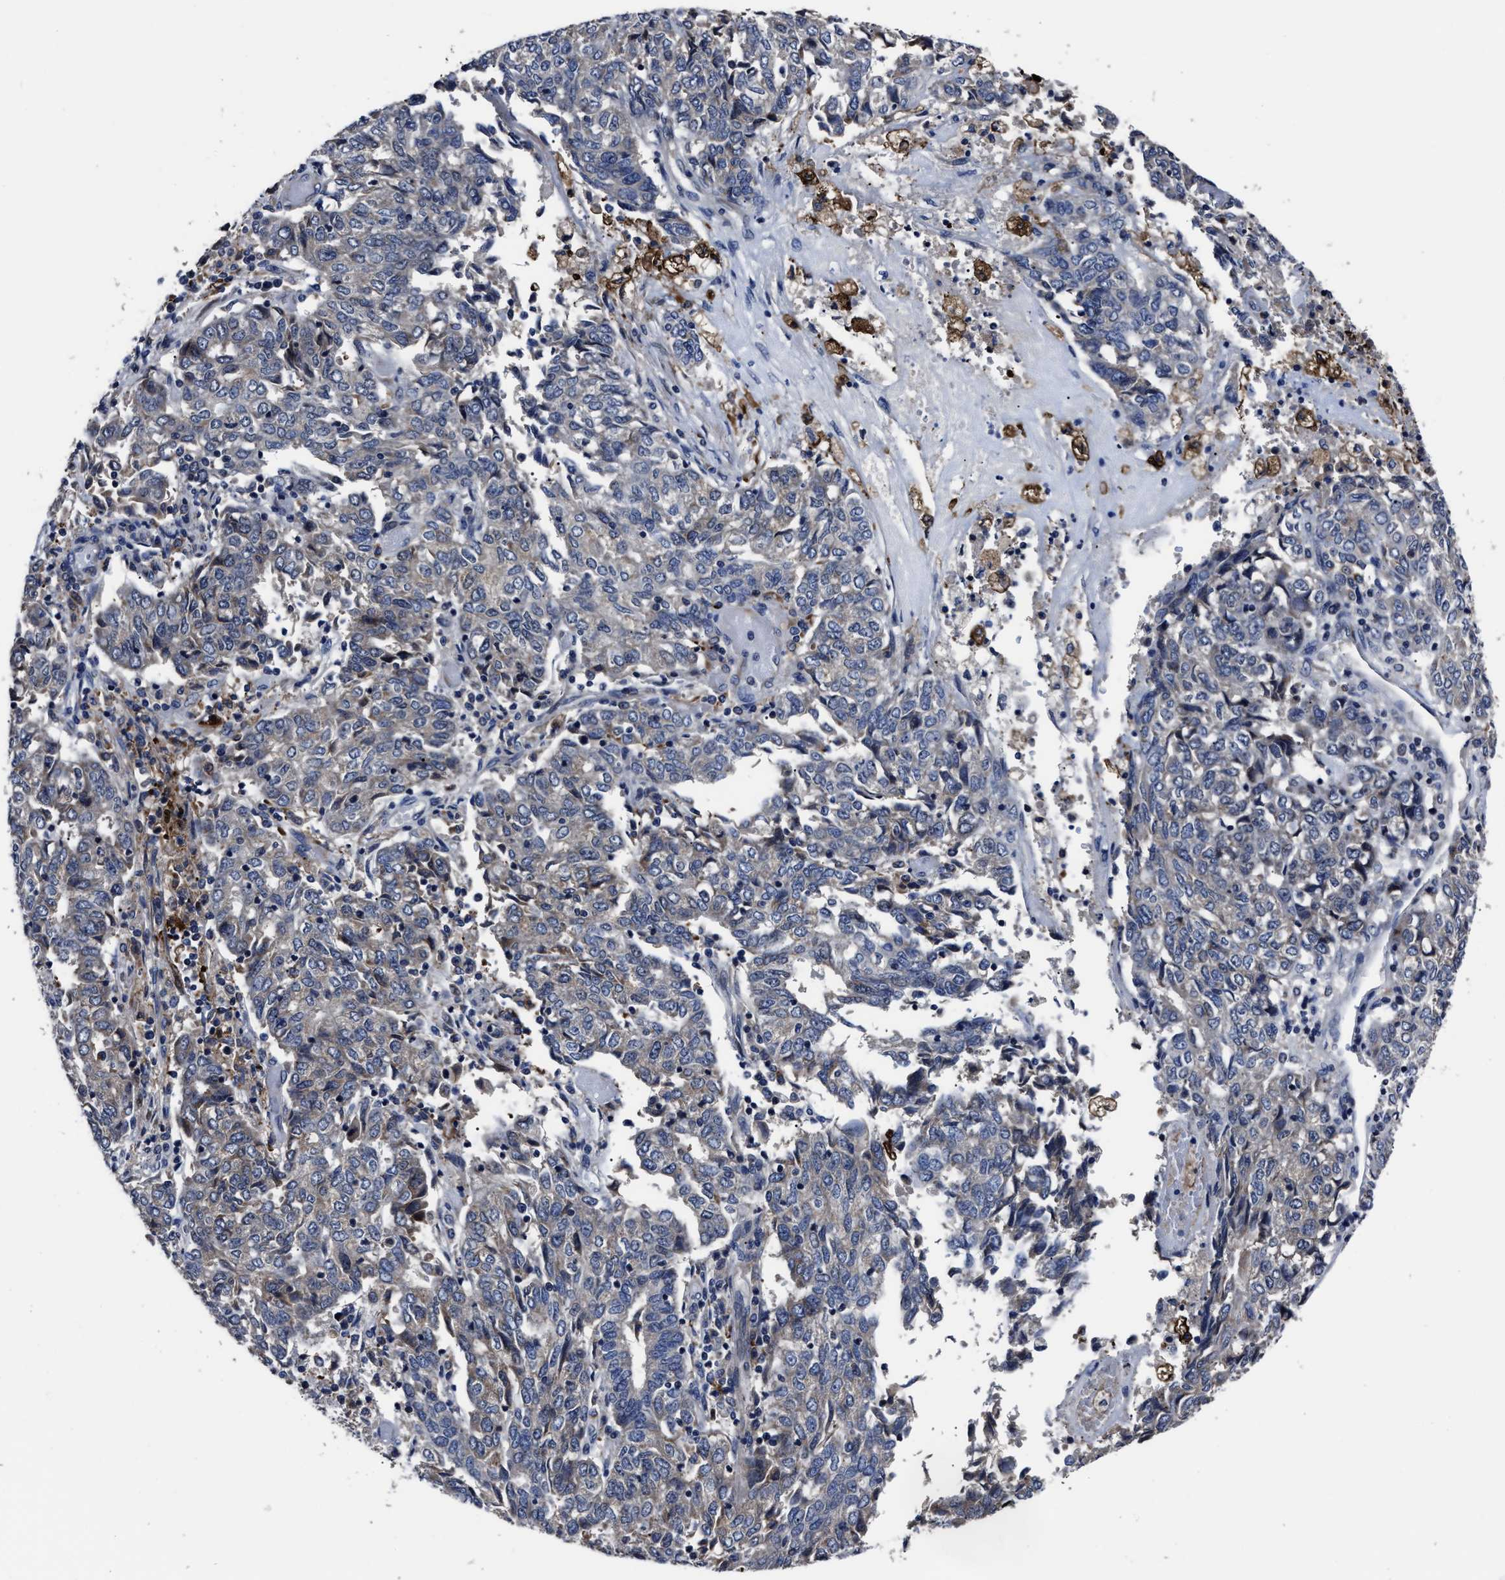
{"staining": {"intensity": "weak", "quantity": "25%-75%", "location": "cytoplasmic/membranous"}, "tissue": "endometrial cancer", "cell_type": "Tumor cells", "image_type": "cancer", "snomed": [{"axis": "morphology", "description": "Adenocarcinoma, NOS"}, {"axis": "topography", "description": "Endometrium"}], "caption": "Endometrial cancer stained with IHC reveals weak cytoplasmic/membranous positivity in about 25%-75% of tumor cells.", "gene": "RSBN1L", "patient": {"sex": "female", "age": 80}}